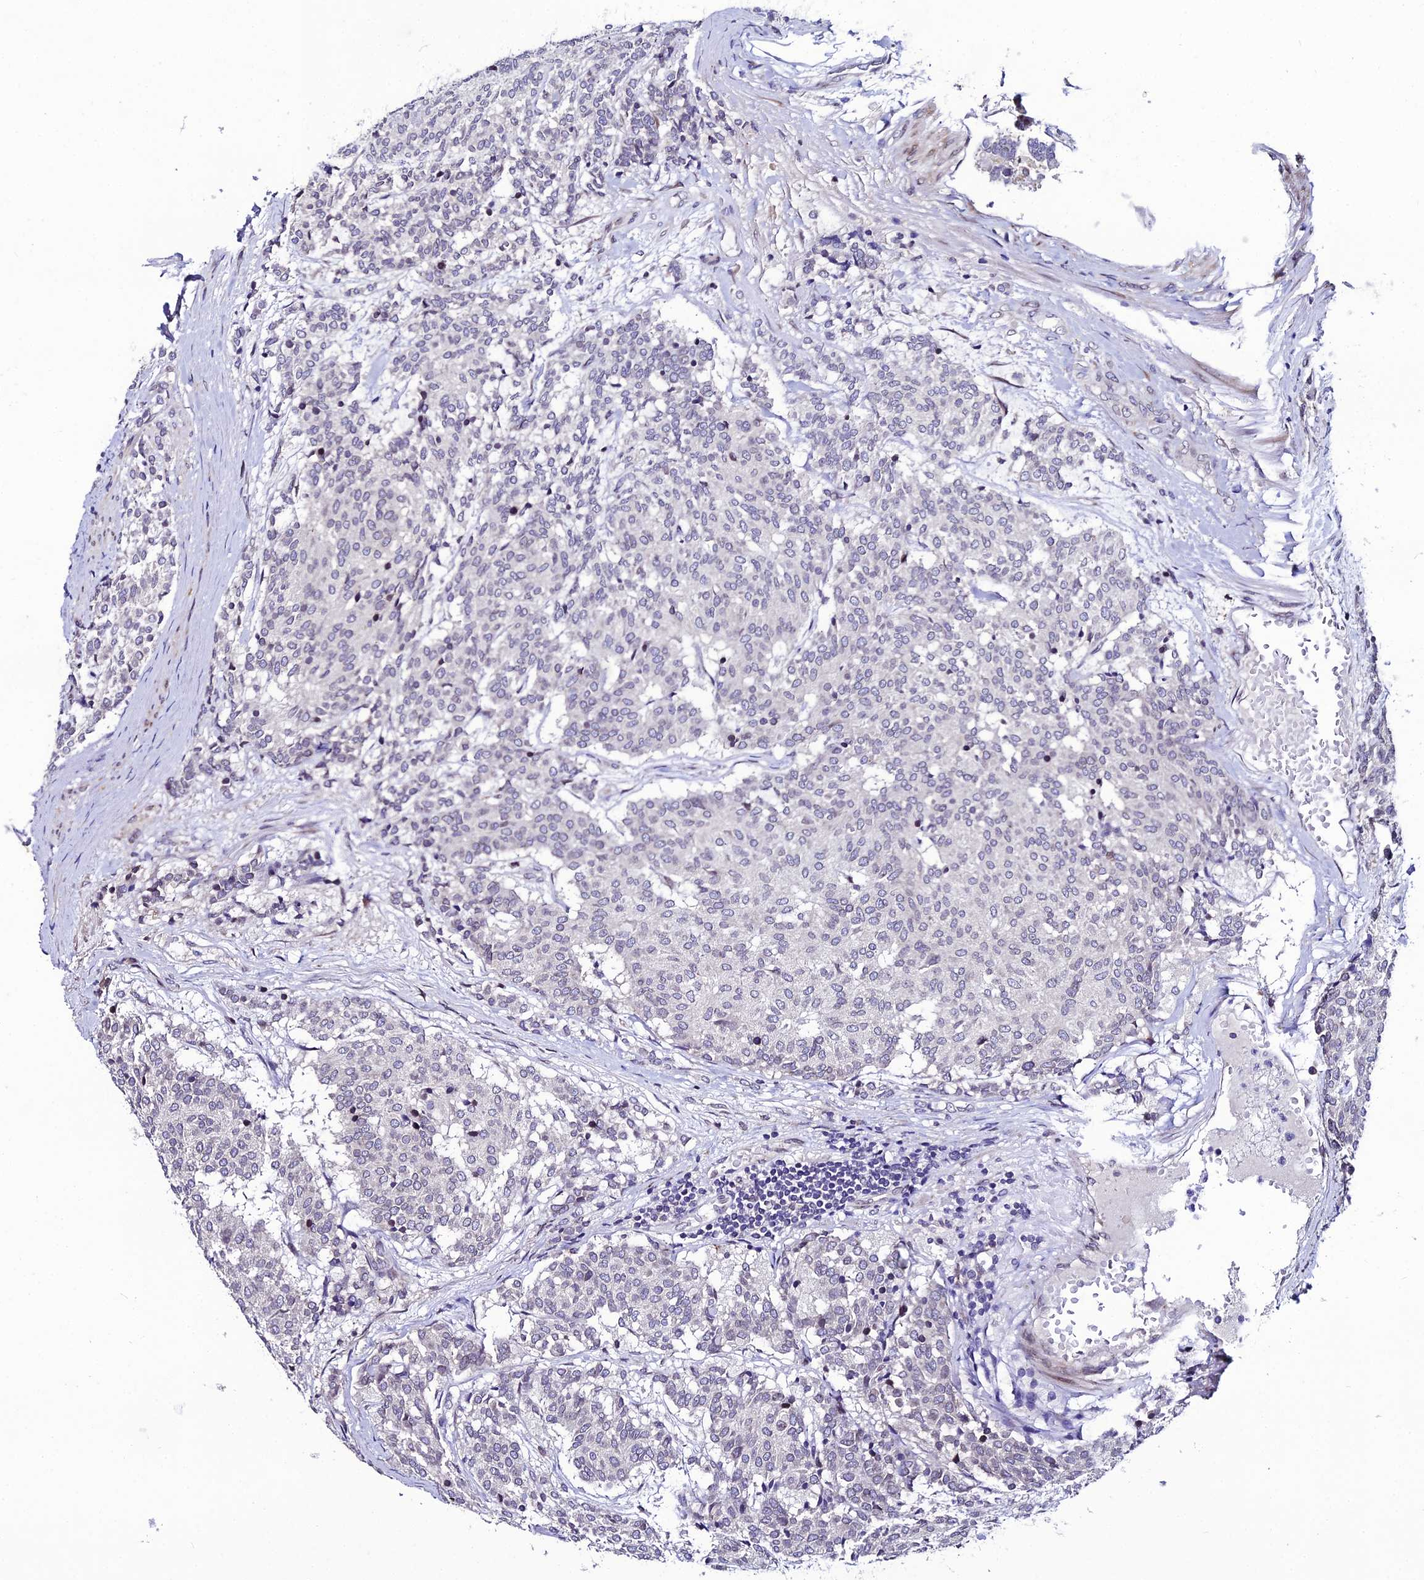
{"staining": {"intensity": "negative", "quantity": "none", "location": "none"}, "tissue": "carcinoid", "cell_type": "Tumor cells", "image_type": "cancer", "snomed": [{"axis": "morphology", "description": "Carcinoid, malignant, NOS"}, {"axis": "topography", "description": "Pancreas"}], "caption": "A high-resolution photomicrograph shows immunohistochemistry (IHC) staining of malignant carcinoid, which exhibits no significant expression in tumor cells. (Stains: DAB immunohistochemistry (IHC) with hematoxylin counter stain, Microscopy: brightfield microscopy at high magnification).", "gene": "DDX19A", "patient": {"sex": "female", "age": 54}}